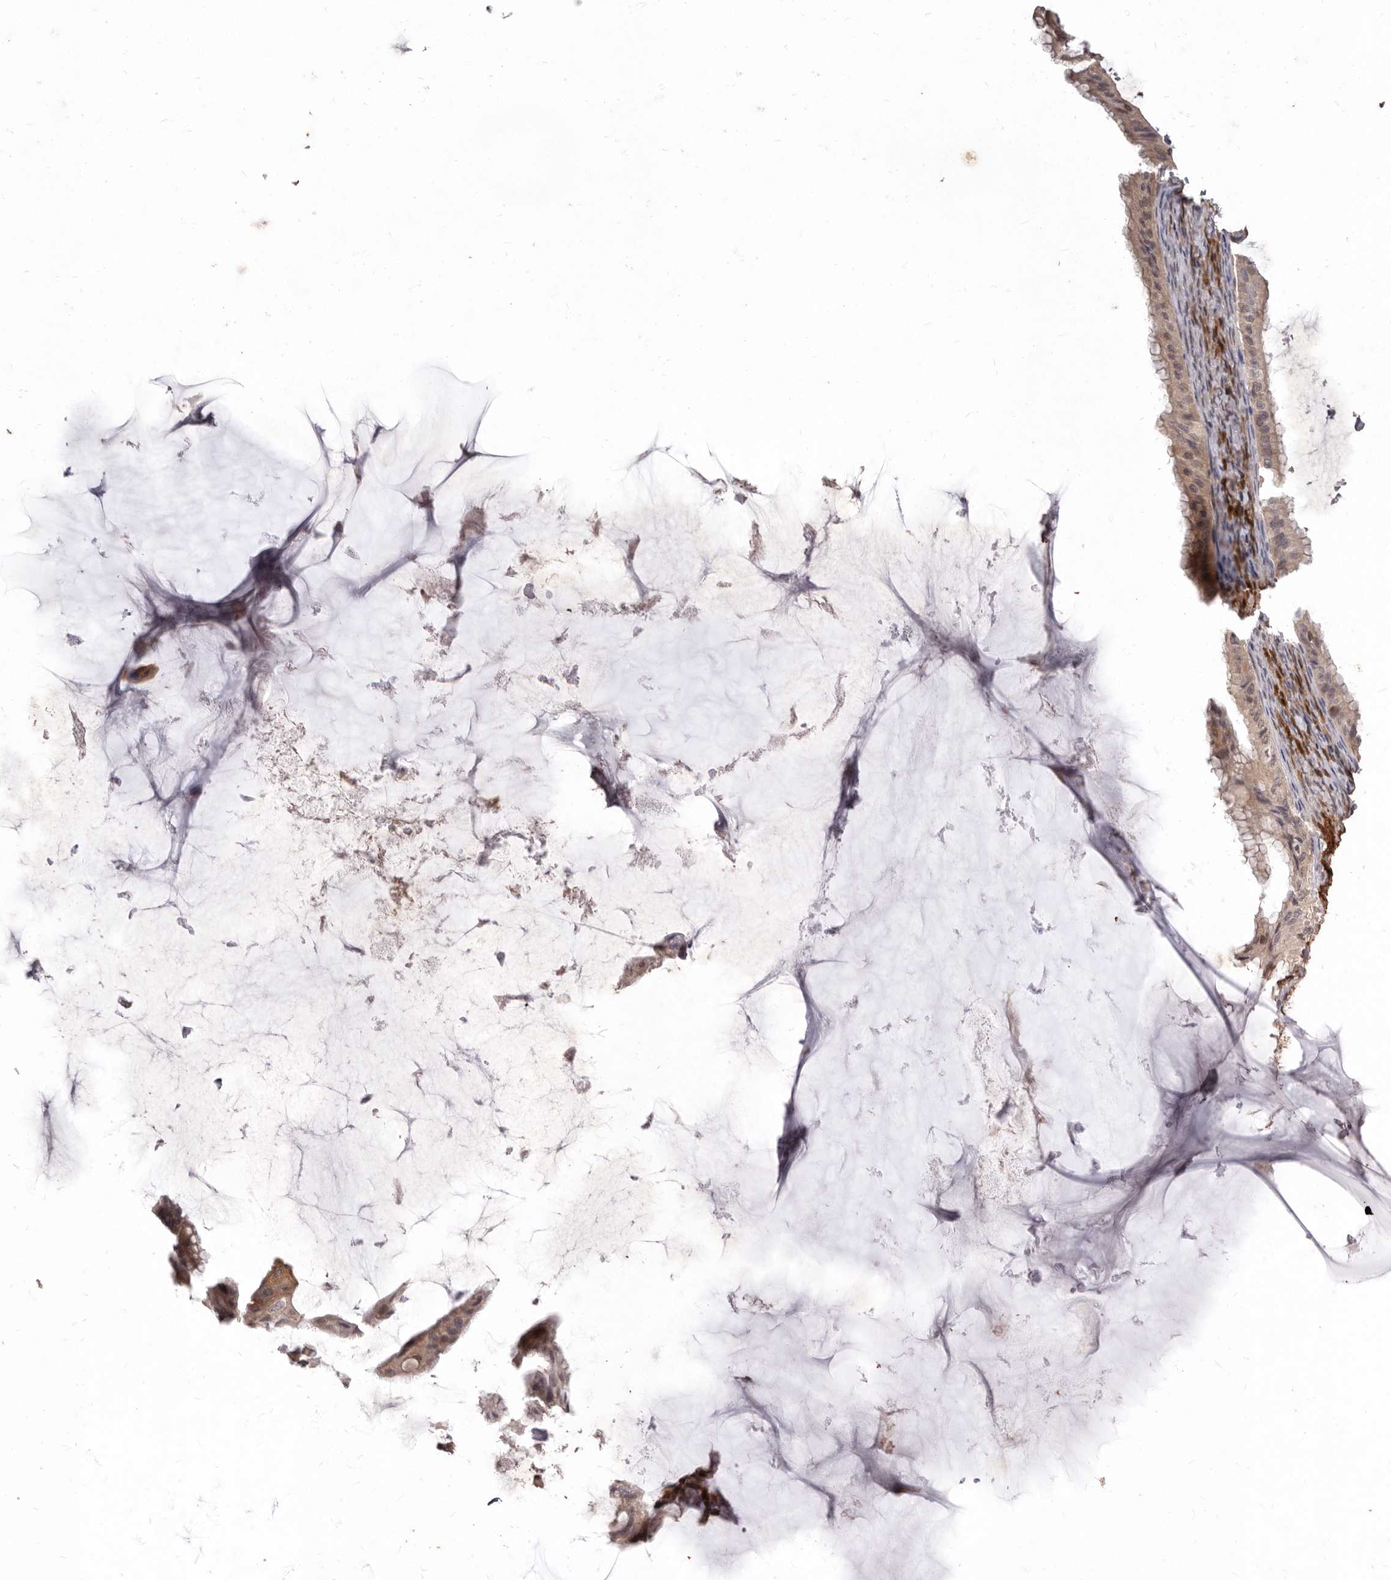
{"staining": {"intensity": "weak", "quantity": ">75%", "location": "cytoplasmic/membranous,nuclear"}, "tissue": "ovarian cancer", "cell_type": "Tumor cells", "image_type": "cancer", "snomed": [{"axis": "morphology", "description": "Cystadenocarcinoma, mucinous, NOS"}, {"axis": "topography", "description": "Ovary"}], "caption": "Weak cytoplasmic/membranous and nuclear positivity is appreciated in approximately >75% of tumor cells in ovarian cancer. (DAB IHC, brown staining for protein, blue staining for nuclei).", "gene": "ACLY", "patient": {"sex": "female", "age": 61}}